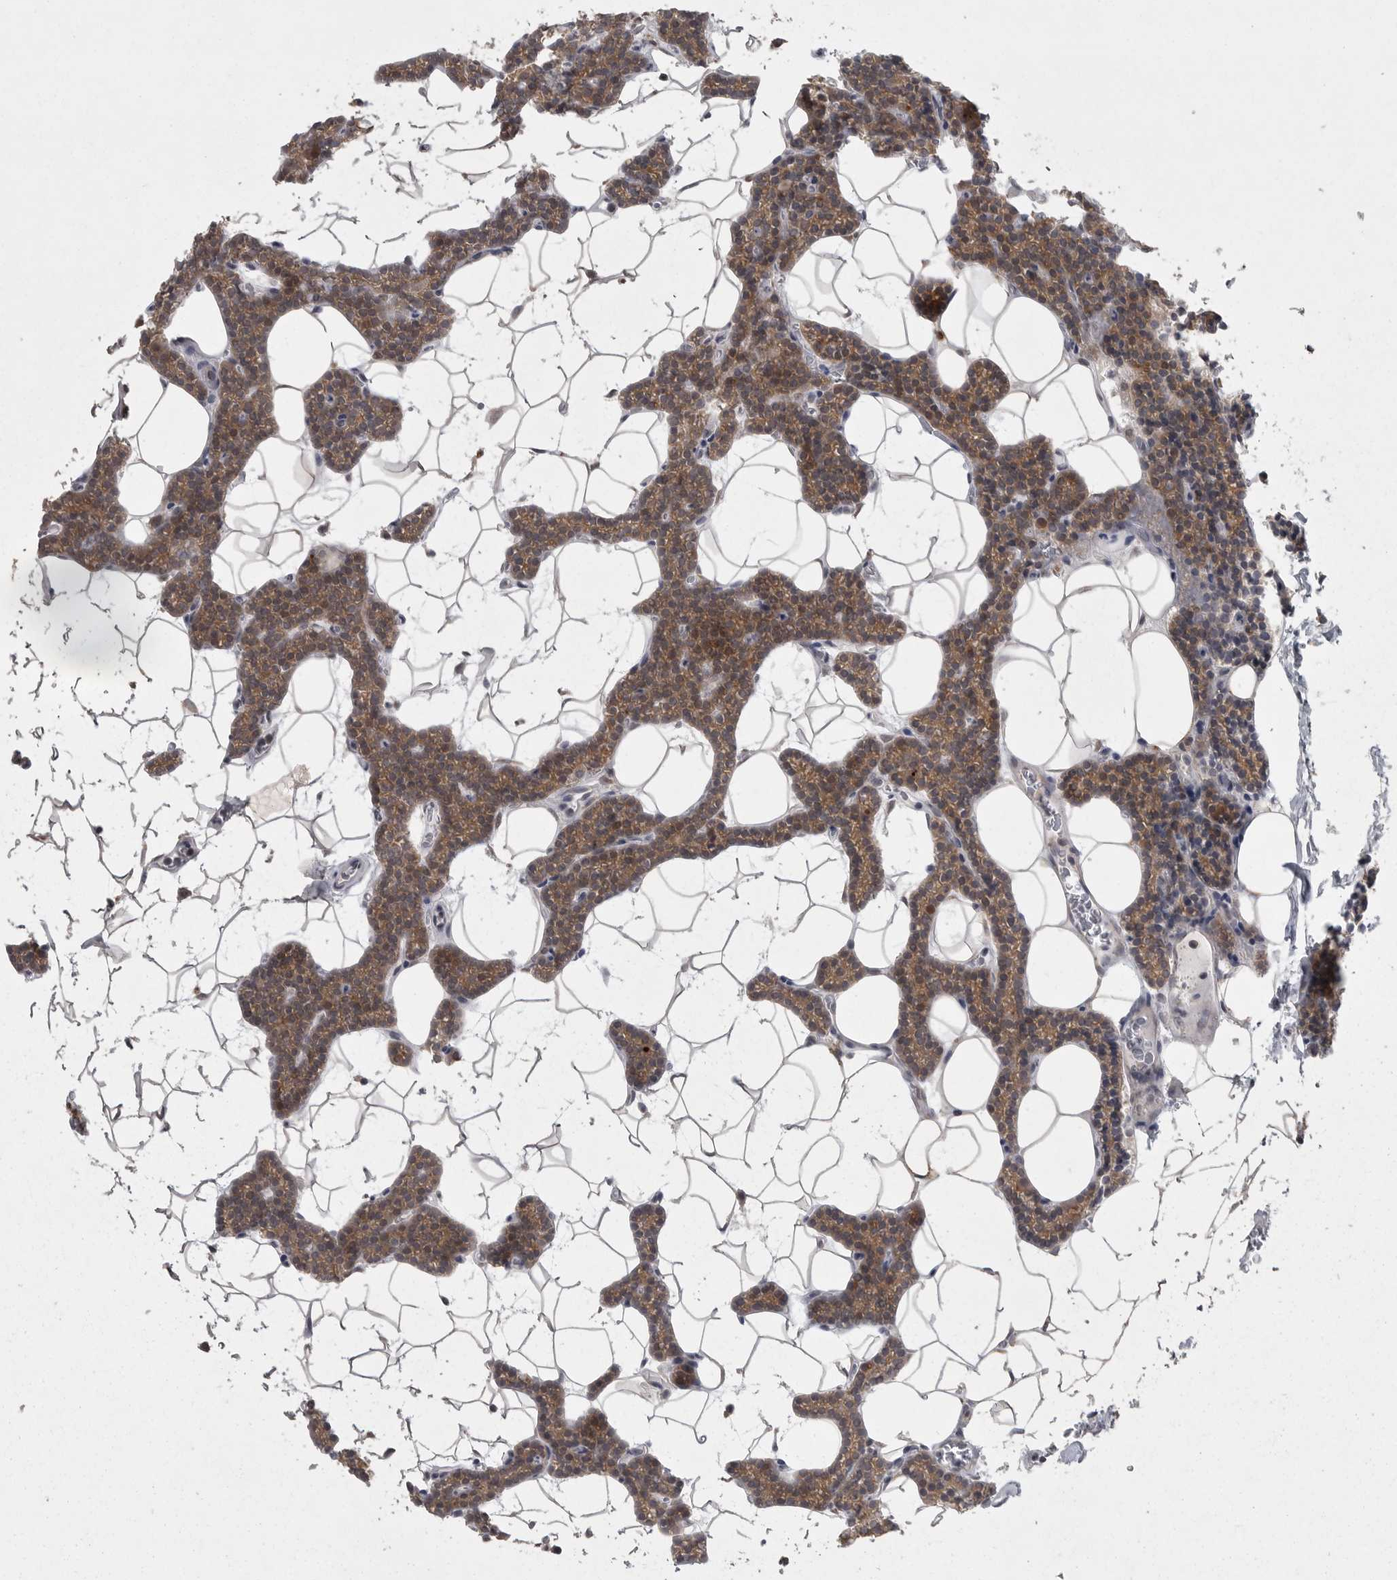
{"staining": {"intensity": "moderate", "quantity": ">75%", "location": "cytoplasmic/membranous"}, "tissue": "parathyroid gland", "cell_type": "Glandular cells", "image_type": "normal", "snomed": [{"axis": "morphology", "description": "Normal tissue, NOS"}, {"axis": "topography", "description": "Parathyroid gland"}], "caption": "Immunohistochemical staining of benign human parathyroid gland displays moderate cytoplasmic/membranous protein expression in about >75% of glandular cells. (brown staining indicates protein expression, while blue staining denotes nuclei).", "gene": "PHF13", "patient": {"sex": "male", "age": 42}}